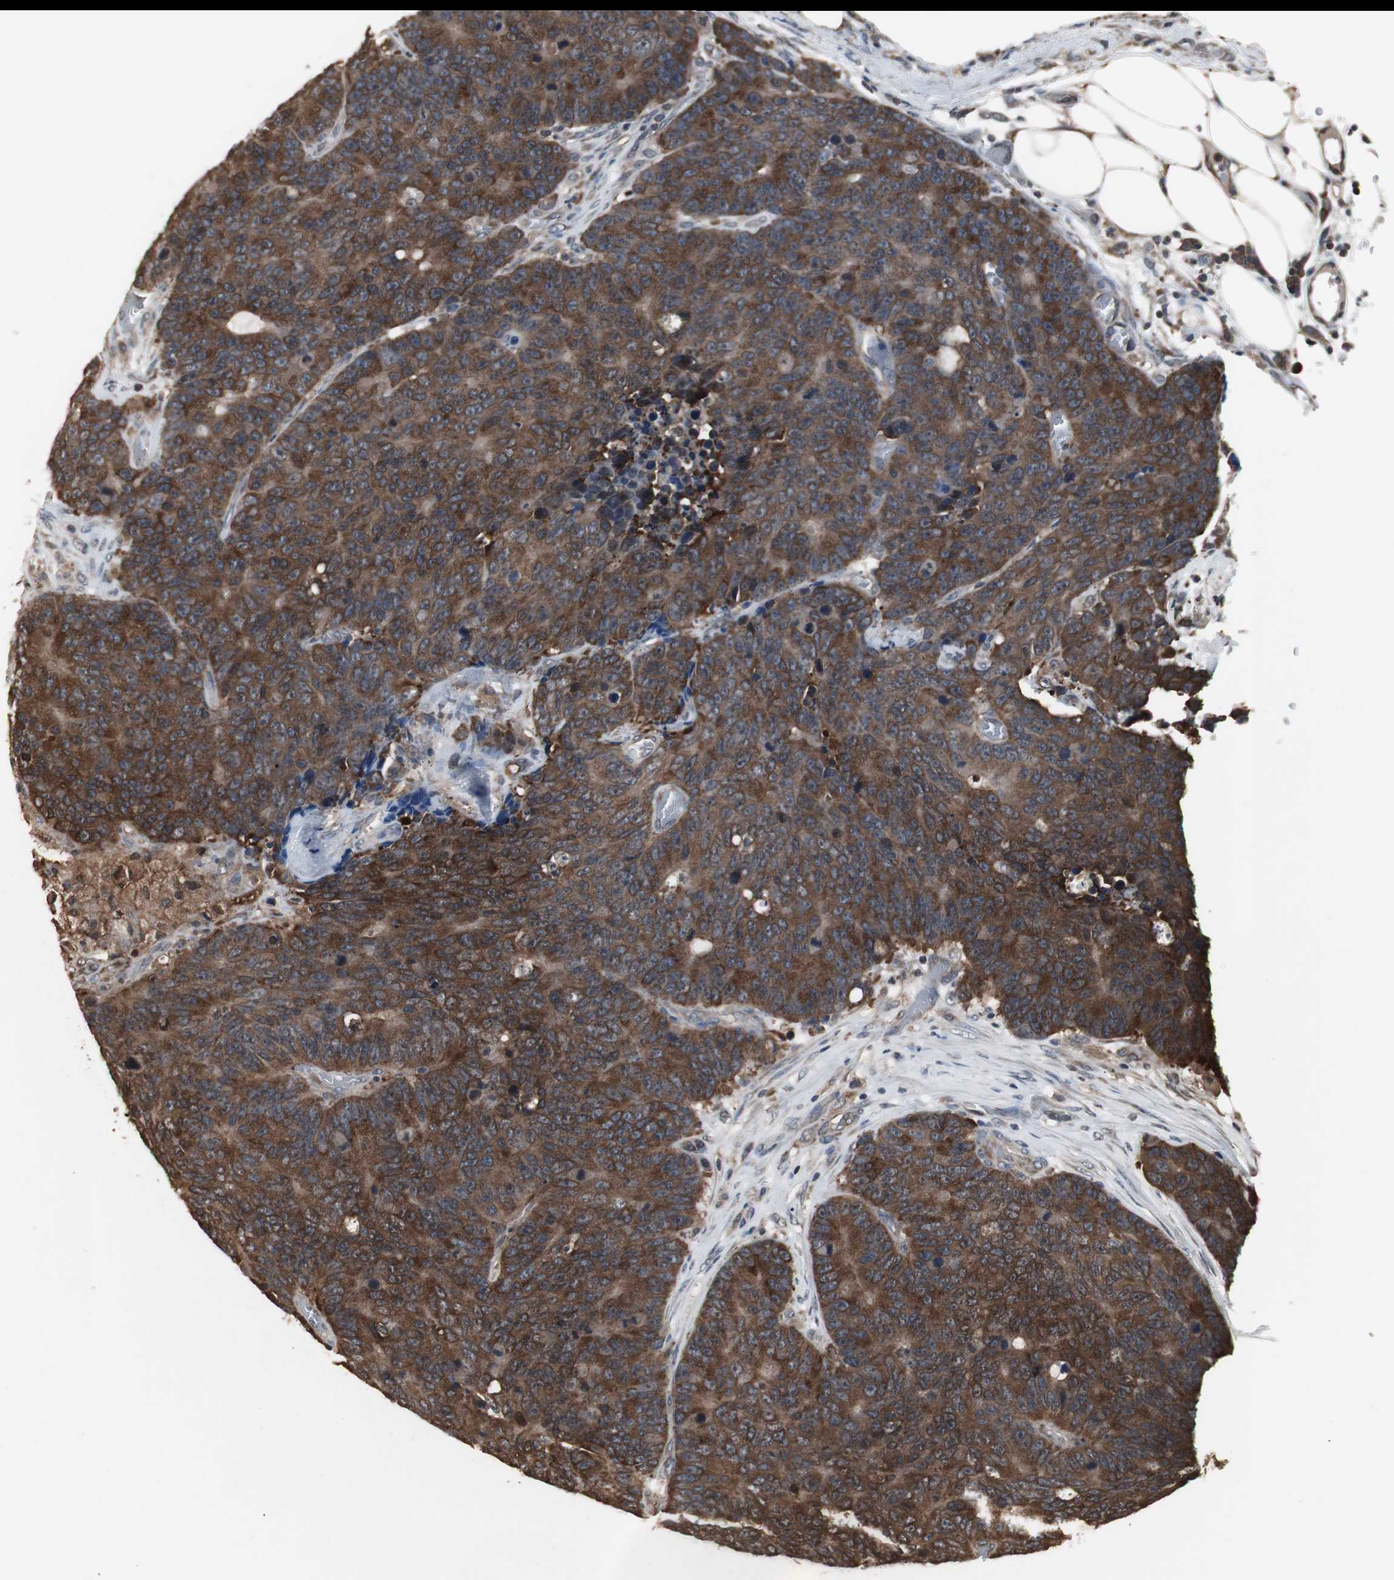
{"staining": {"intensity": "strong", "quantity": ">75%", "location": "cytoplasmic/membranous"}, "tissue": "colorectal cancer", "cell_type": "Tumor cells", "image_type": "cancer", "snomed": [{"axis": "morphology", "description": "Adenocarcinoma, NOS"}, {"axis": "topography", "description": "Colon"}], "caption": "A micrograph showing strong cytoplasmic/membranous positivity in approximately >75% of tumor cells in colorectal cancer, as visualized by brown immunohistochemical staining.", "gene": "ZSCAN22", "patient": {"sex": "female", "age": 86}}